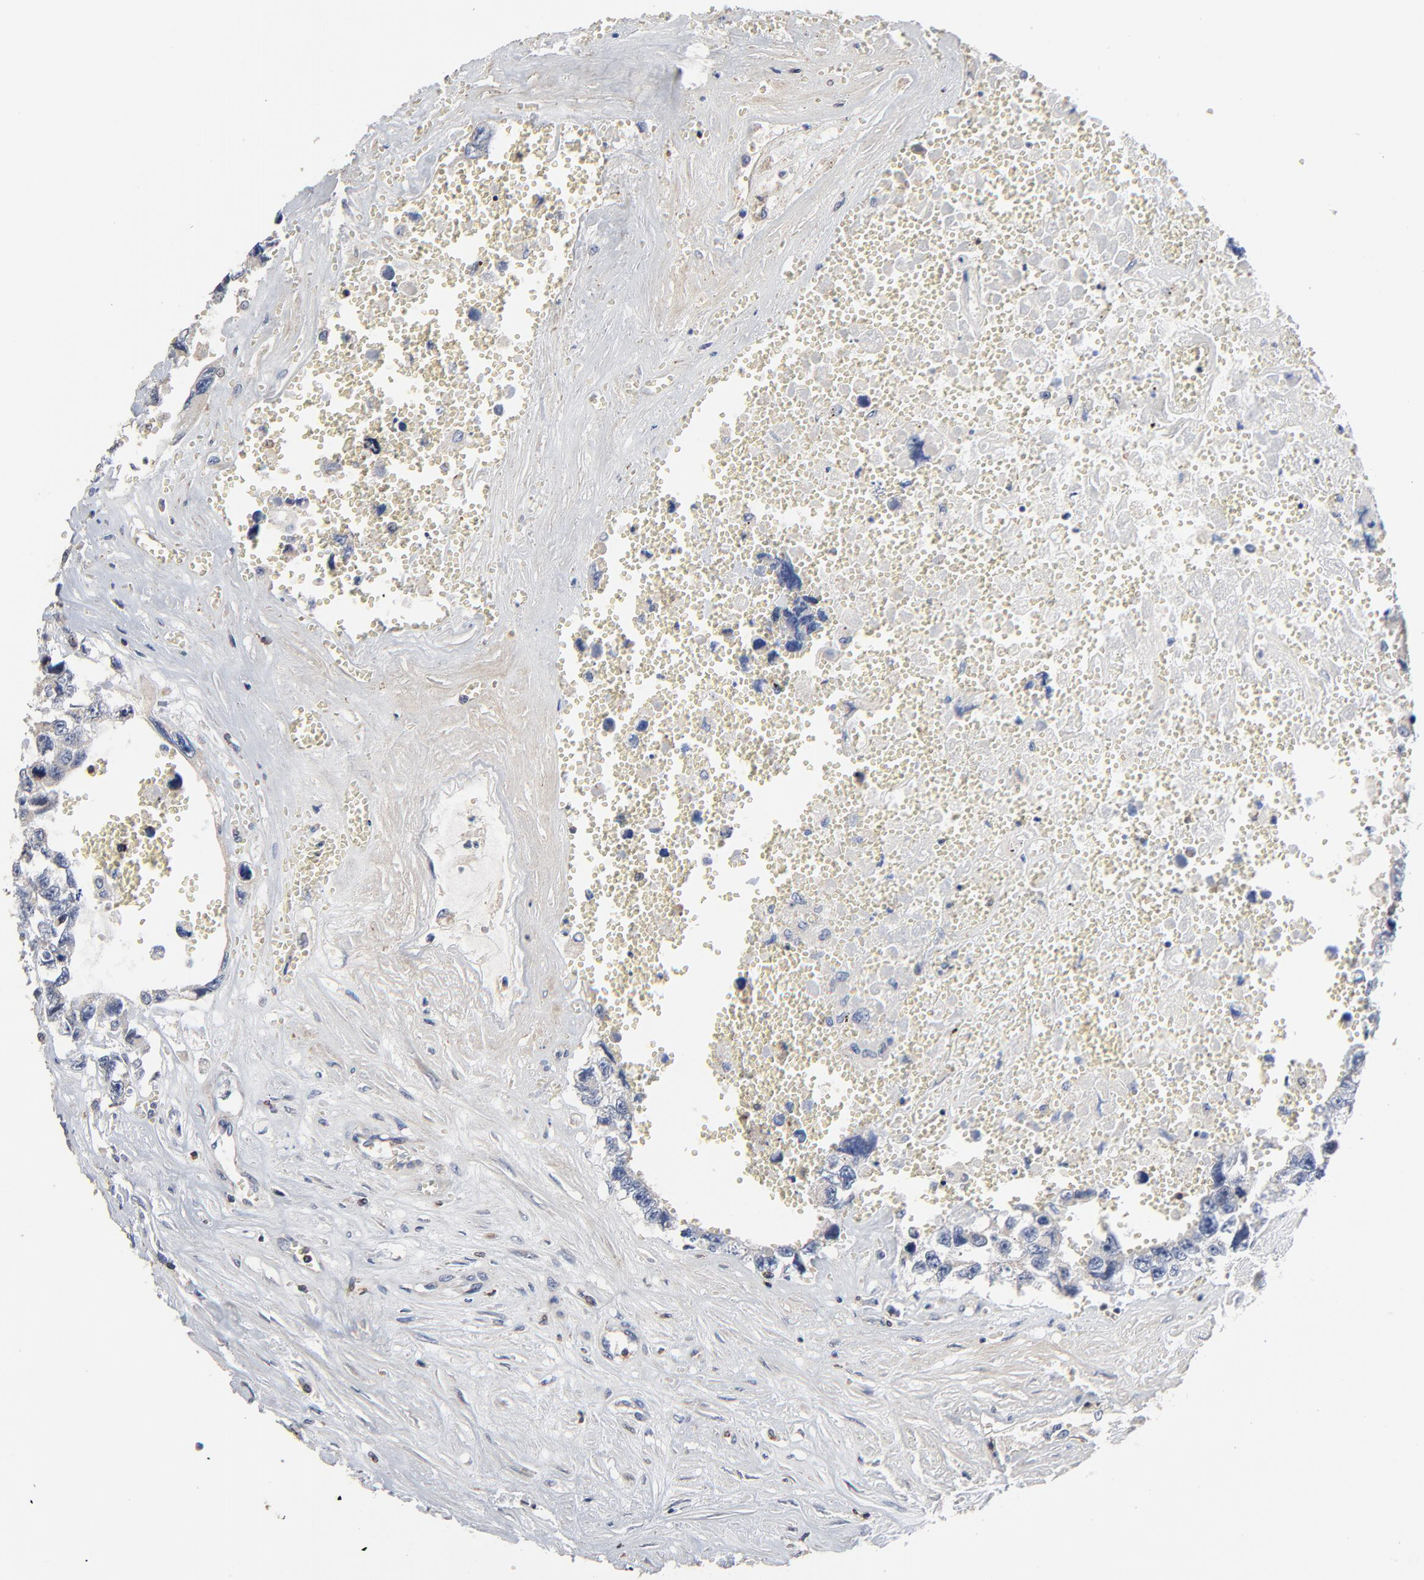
{"staining": {"intensity": "negative", "quantity": "none", "location": "none"}, "tissue": "testis cancer", "cell_type": "Tumor cells", "image_type": "cancer", "snomed": [{"axis": "morphology", "description": "Carcinoma, Embryonal, NOS"}, {"axis": "topography", "description": "Testis"}], "caption": "Testis cancer (embryonal carcinoma) was stained to show a protein in brown. There is no significant positivity in tumor cells. (DAB IHC, high magnification).", "gene": "SKAP1", "patient": {"sex": "male", "age": 31}}